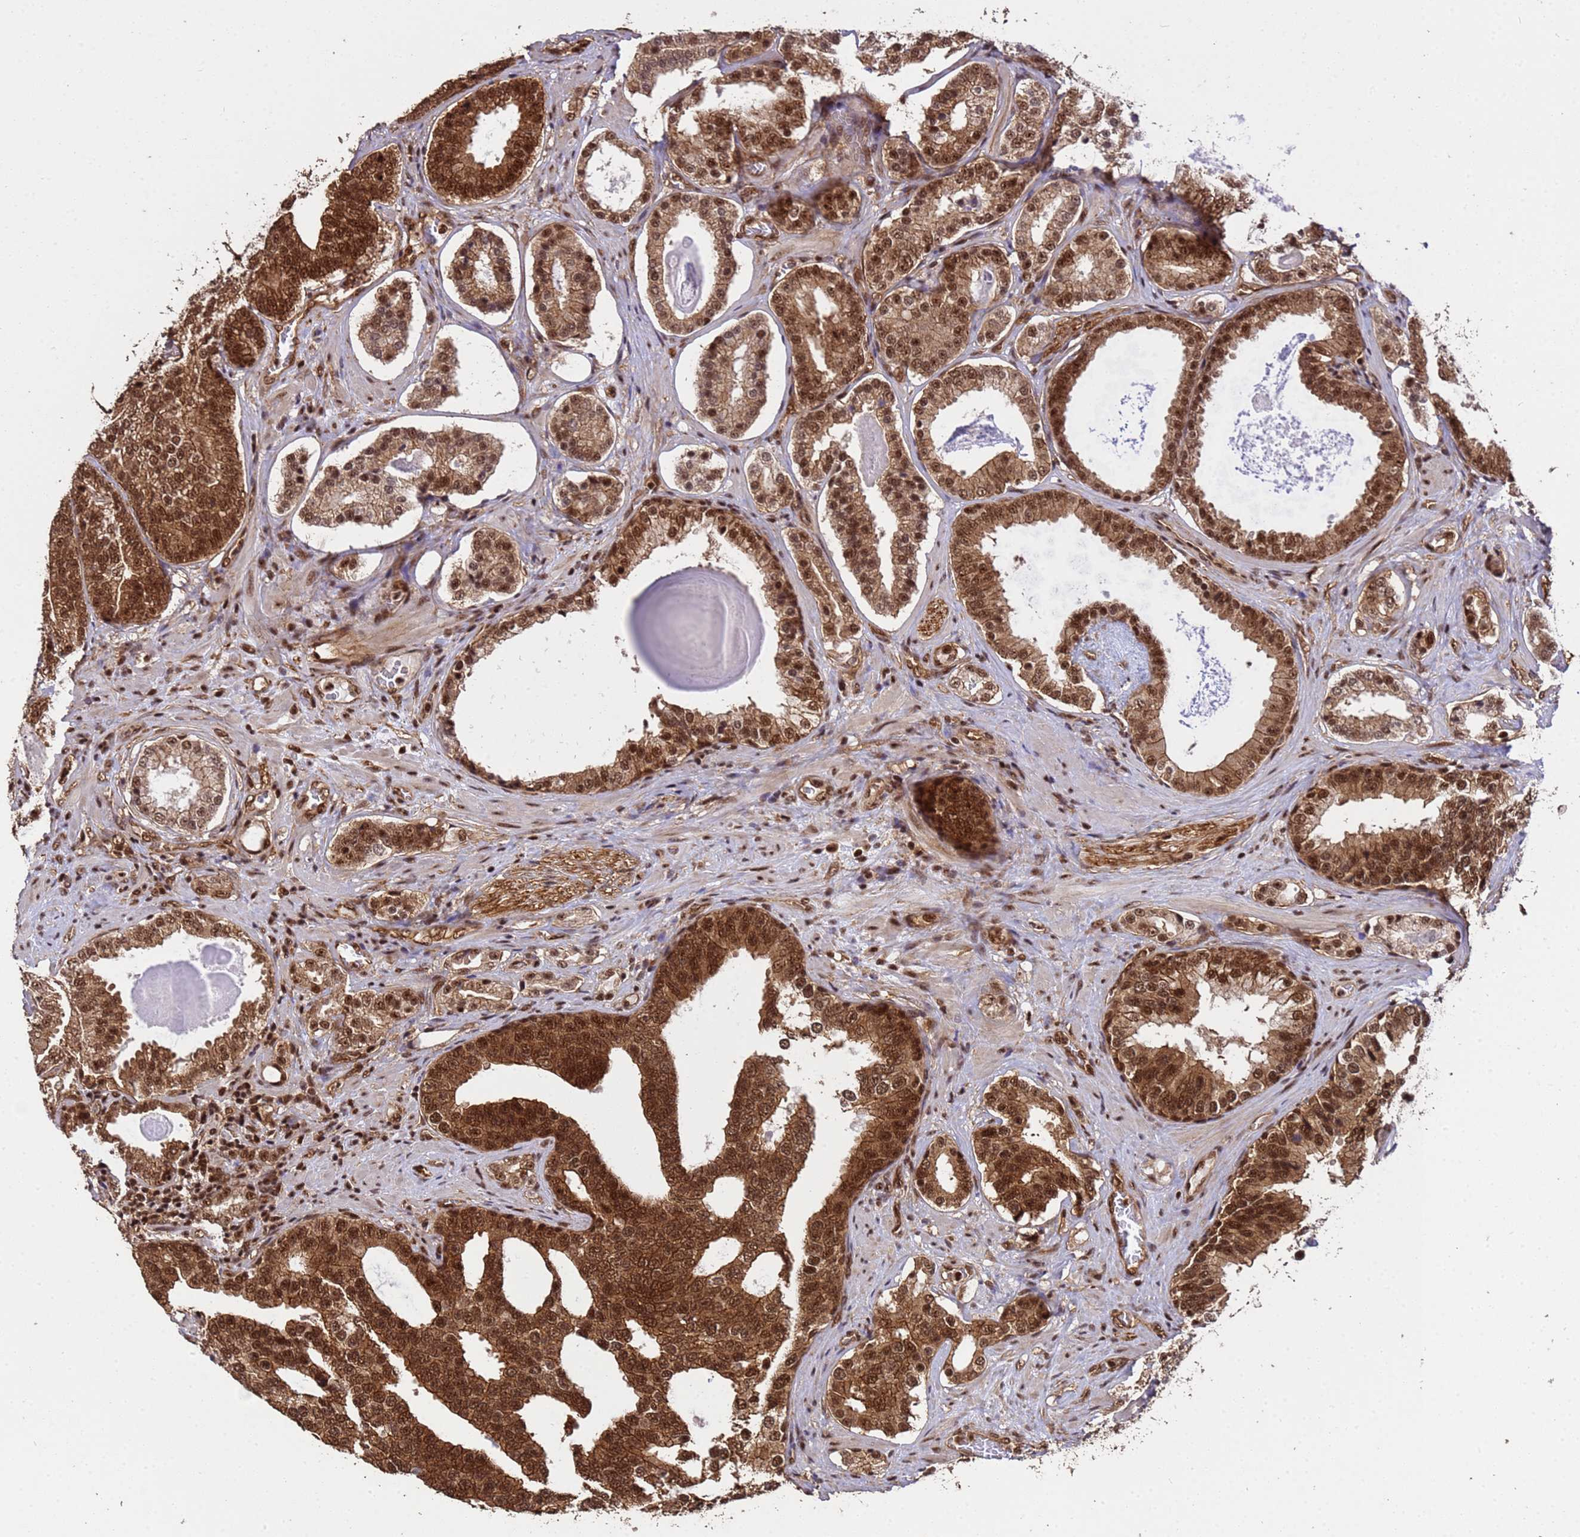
{"staining": {"intensity": "strong", "quantity": ">75%", "location": "cytoplasmic/membranous,nuclear"}, "tissue": "prostate cancer", "cell_type": "Tumor cells", "image_type": "cancer", "snomed": [{"axis": "morphology", "description": "Adenocarcinoma, High grade"}, {"axis": "topography", "description": "Prostate"}], "caption": "High-magnification brightfield microscopy of adenocarcinoma (high-grade) (prostate) stained with DAB (brown) and counterstained with hematoxylin (blue). tumor cells exhibit strong cytoplasmic/membranous and nuclear expression is identified in approximately>75% of cells. The protein of interest is shown in brown color, while the nuclei are stained blue.", "gene": "SYF2", "patient": {"sex": "male", "age": 60}}